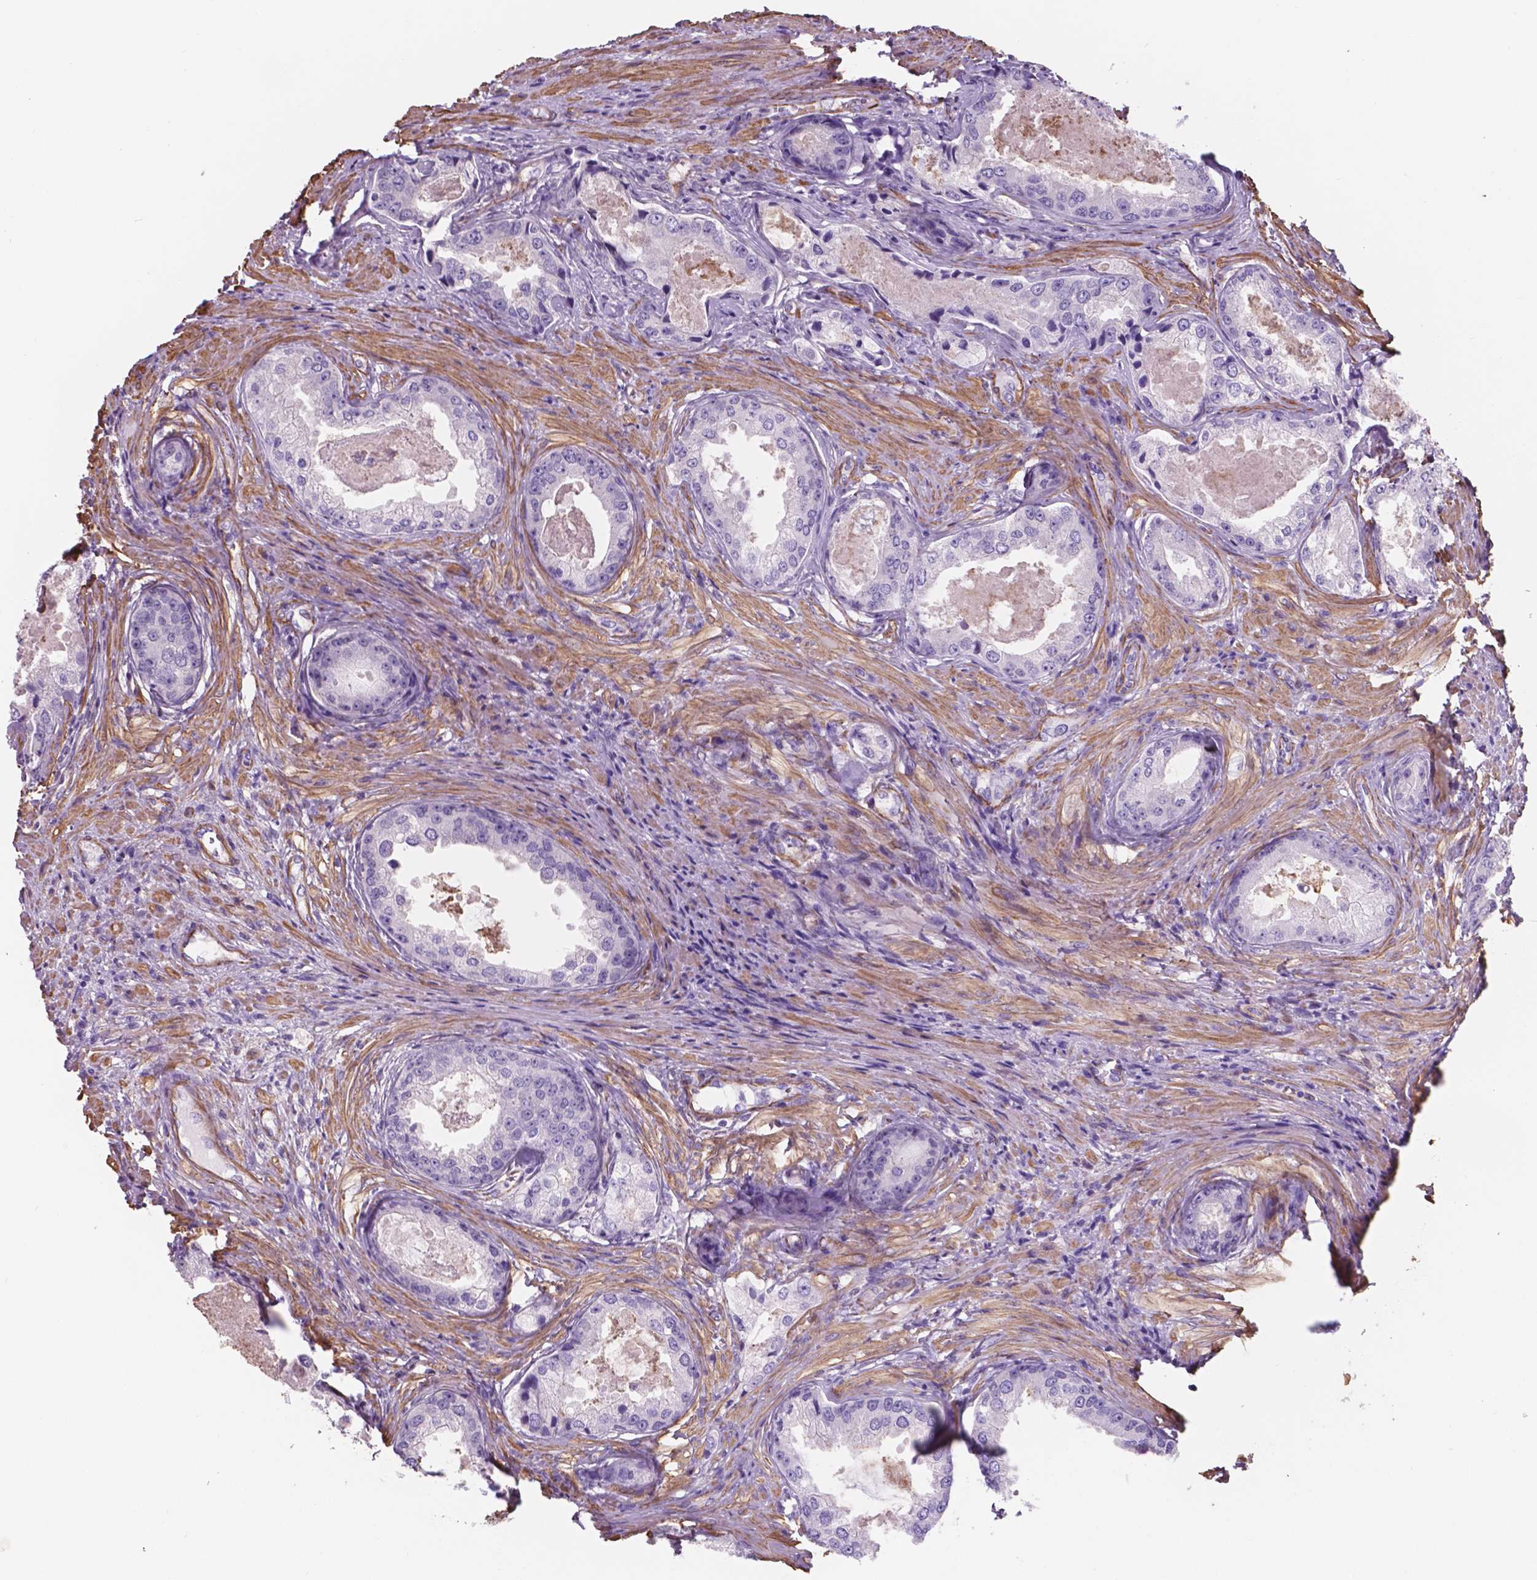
{"staining": {"intensity": "negative", "quantity": "none", "location": "none"}, "tissue": "prostate cancer", "cell_type": "Tumor cells", "image_type": "cancer", "snomed": [{"axis": "morphology", "description": "Adenocarcinoma, Low grade"}, {"axis": "topography", "description": "Prostate"}], "caption": "A high-resolution photomicrograph shows immunohistochemistry (IHC) staining of low-grade adenocarcinoma (prostate), which exhibits no significant staining in tumor cells. (IHC, brightfield microscopy, high magnification).", "gene": "TOR2A", "patient": {"sex": "male", "age": 68}}